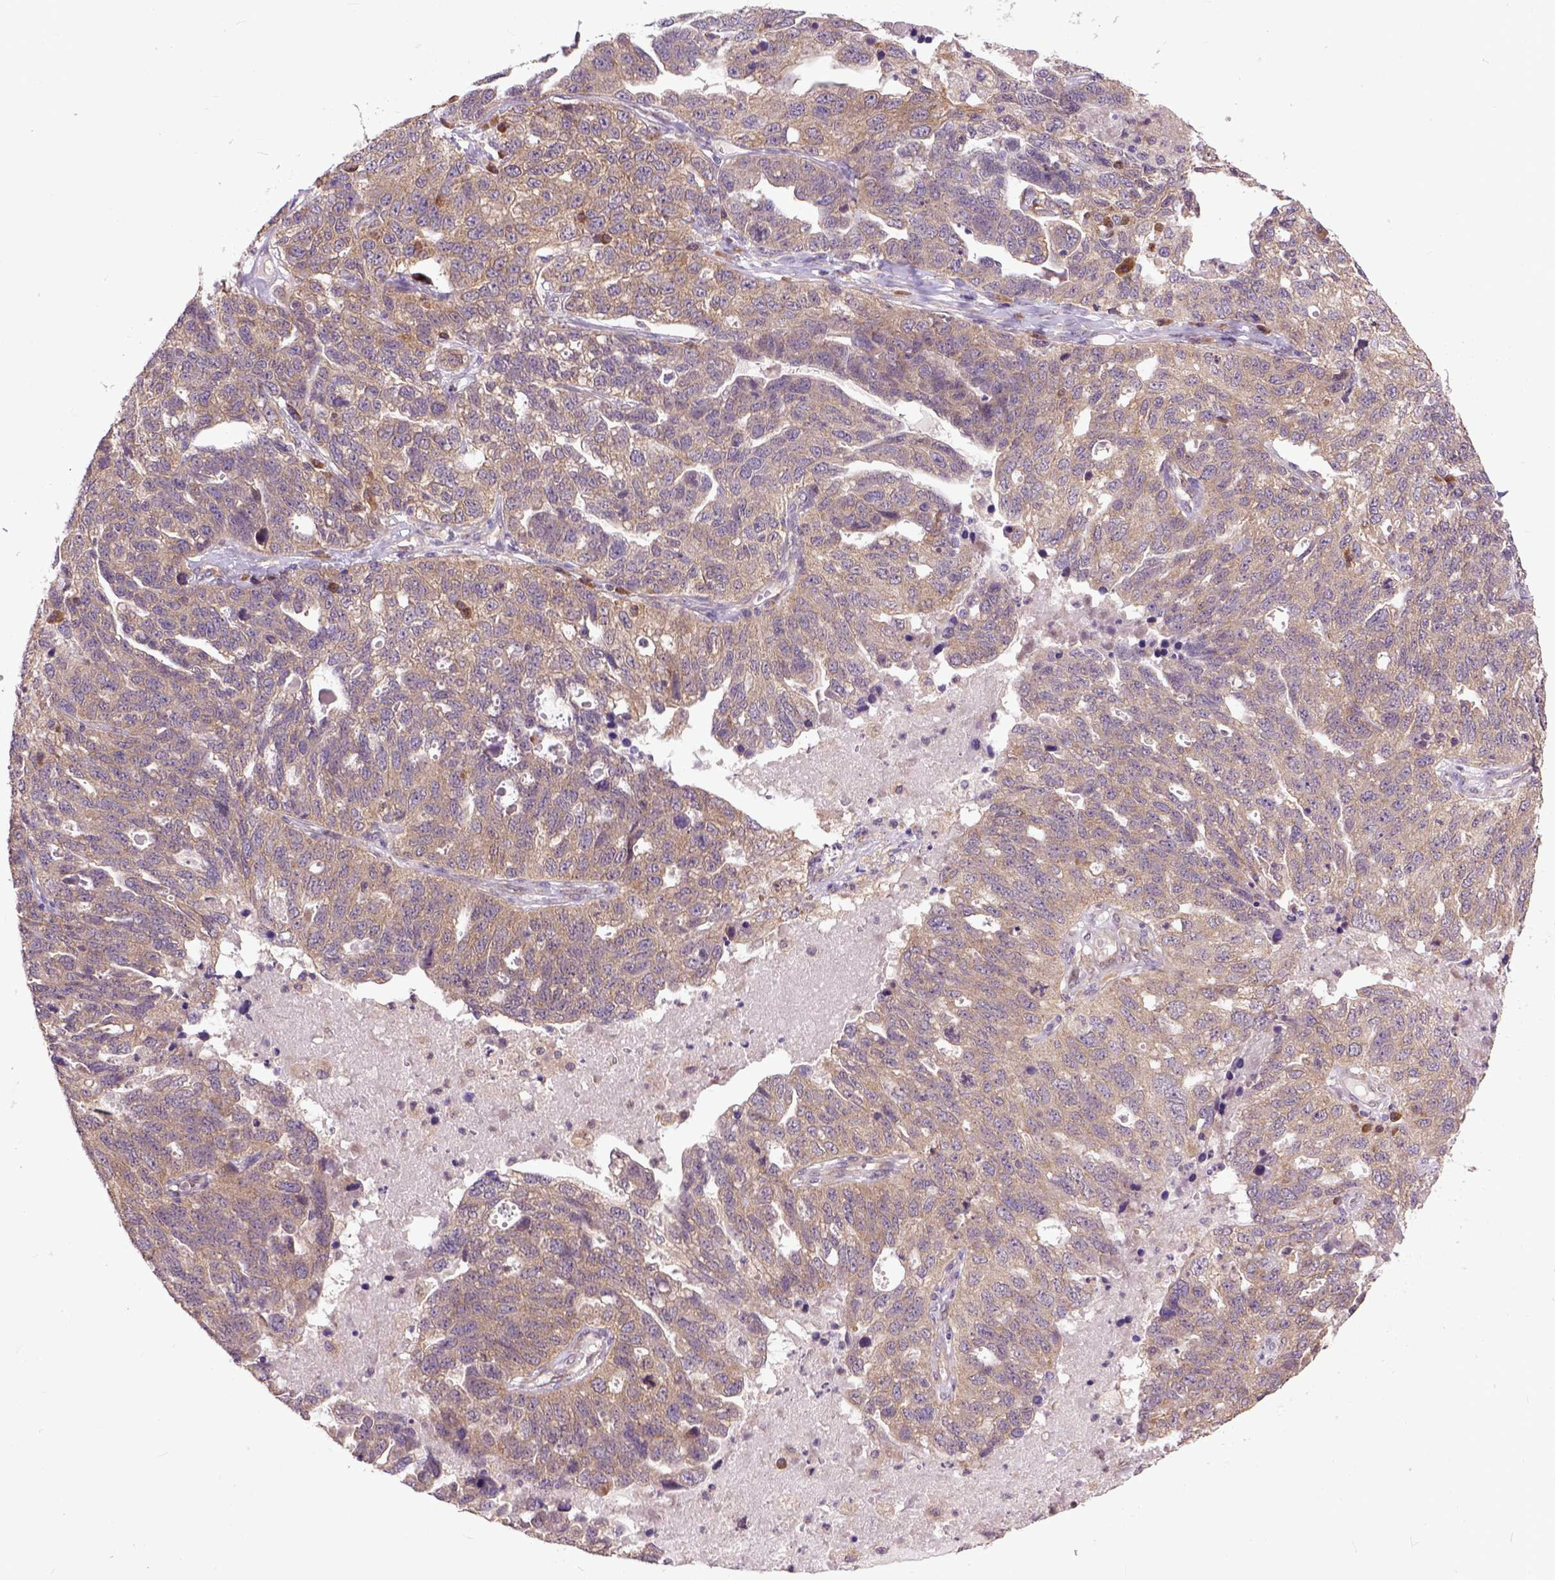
{"staining": {"intensity": "weak", "quantity": ">75%", "location": "cytoplasmic/membranous"}, "tissue": "ovarian cancer", "cell_type": "Tumor cells", "image_type": "cancer", "snomed": [{"axis": "morphology", "description": "Cystadenocarcinoma, serous, NOS"}, {"axis": "topography", "description": "Ovary"}], "caption": "Protein analysis of ovarian cancer (serous cystadenocarcinoma) tissue displays weak cytoplasmic/membranous staining in about >75% of tumor cells.", "gene": "ARL1", "patient": {"sex": "female", "age": 71}}